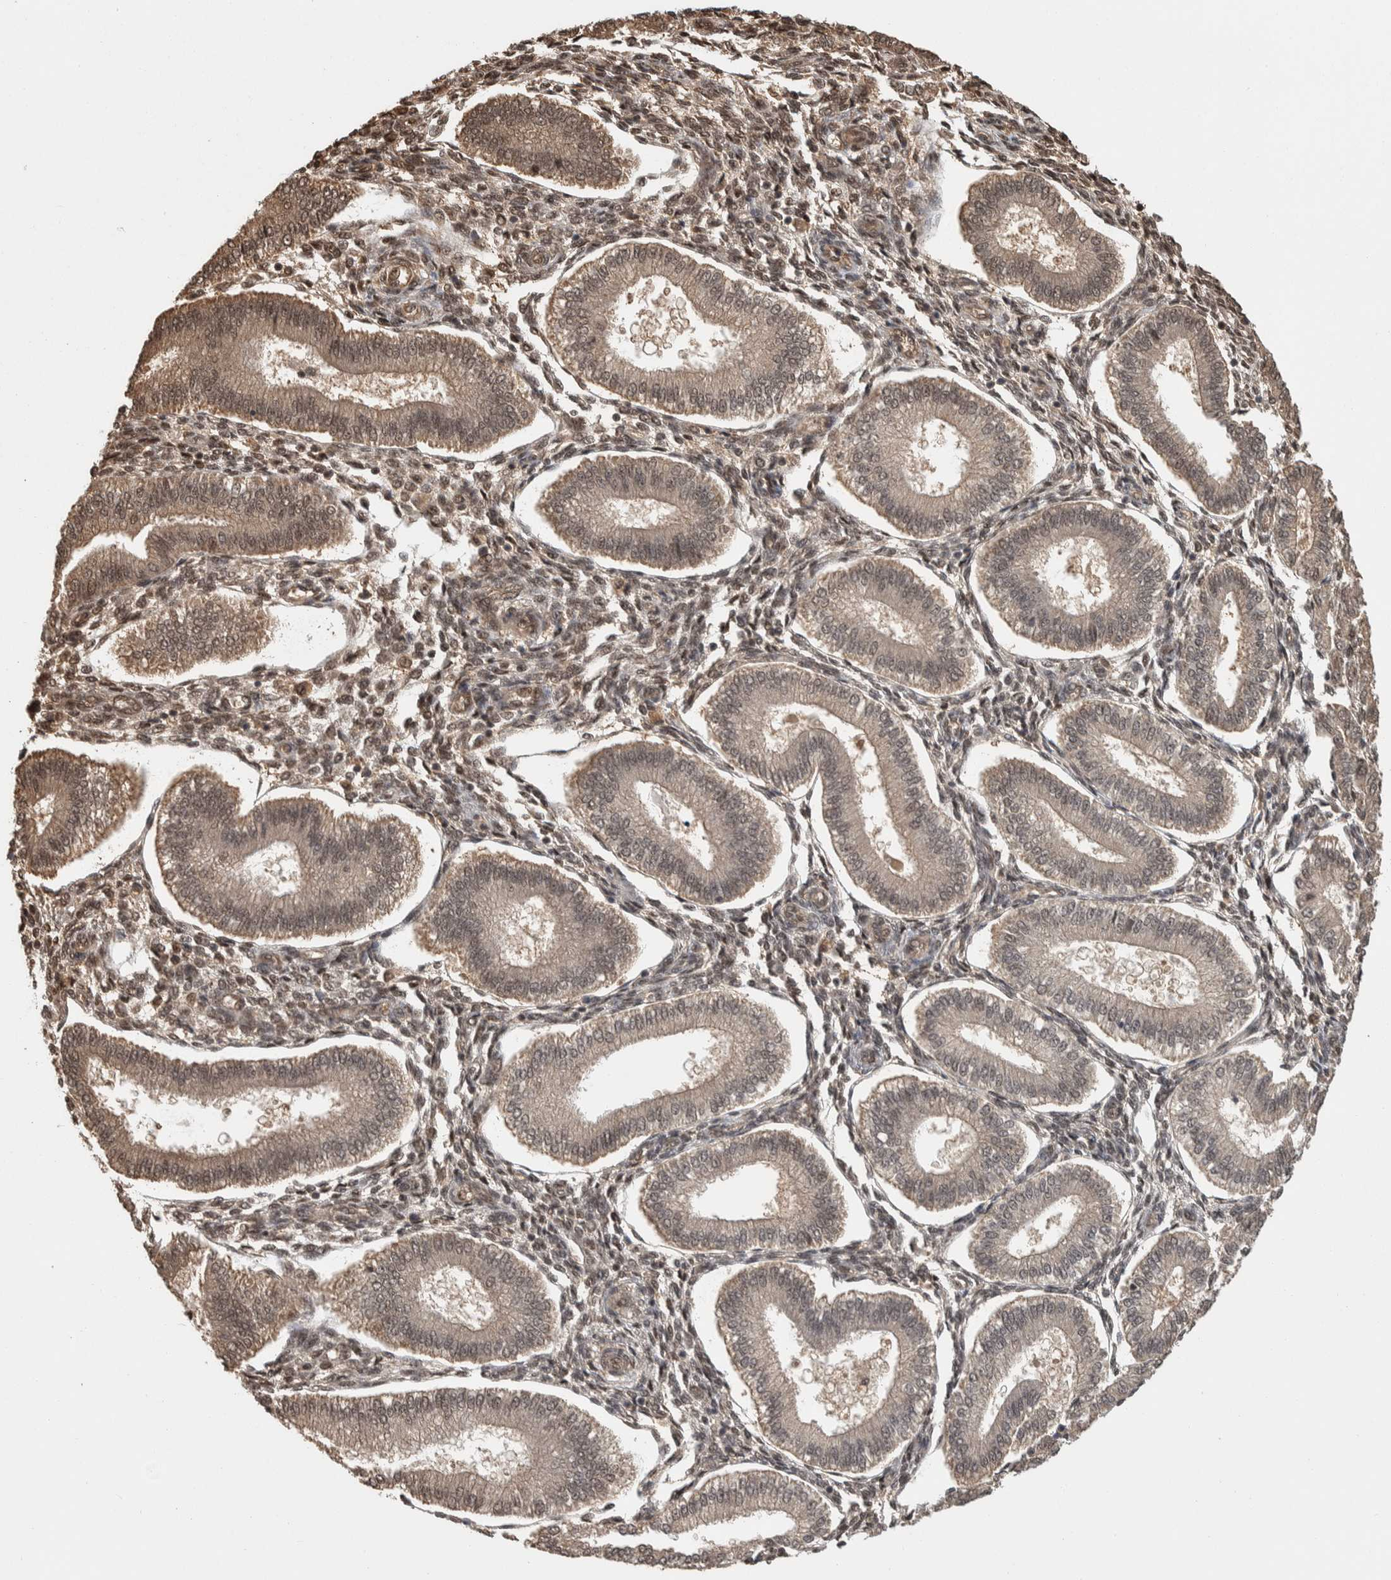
{"staining": {"intensity": "moderate", "quantity": "25%-75%", "location": "nuclear"}, "tissue": "endometrium", "cell_type": "Cells in endometrial stroma", "image_type": "normal", "snomed": [{"axis": "morphology", "description": "Normal tissue, NOS"}, {"axis": "topography", "description": "Endometrium"}], "caption": "The photomicrograph displays immunohistochemical staining of benign endometrium. There is moderate nuclear expression is present in approximately 25%-75% of cells in endometrial stroma. (Brightfield microscopy of DAB IHC at high magnification).", "gene": "ZNF592", "patient": {"sex": "female", "age": 39}}